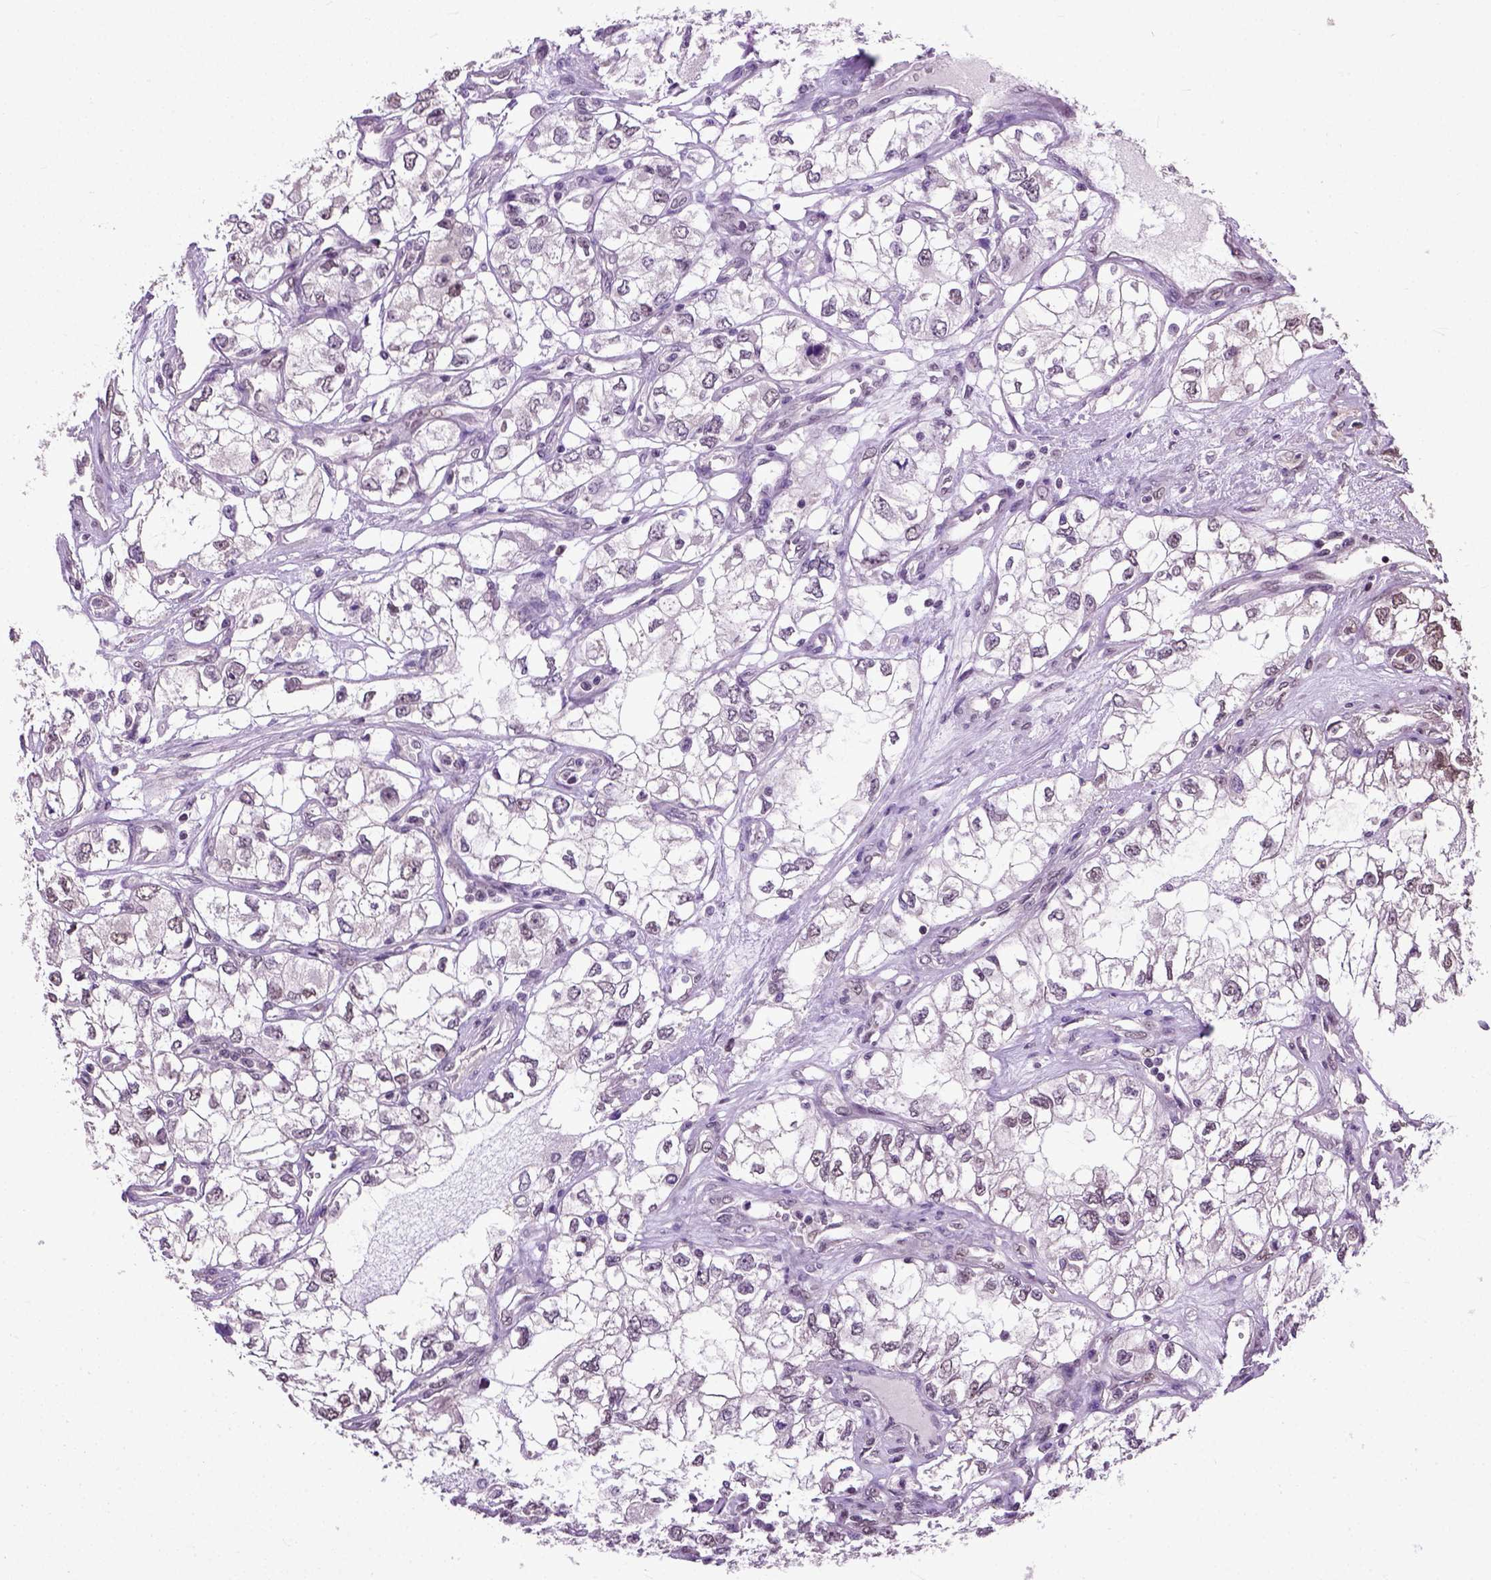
{"staining": {"intensity": "negative", "quantity": "none", "location": "none"}, "tissue": "renal cancer", "cell_type": "Tumor cells", "image_type": "cancer", "snomed": [{"axis": "morphology", "description": "Adenocarcinoma, NOS"}, {"axis": "topography", "description": "Kidney"}], "caption": "Tumor cells show no significant staining in renal adenocarcinoma.", "gene": "UBA3", "patient": {"sex": "female", "age": 59}}